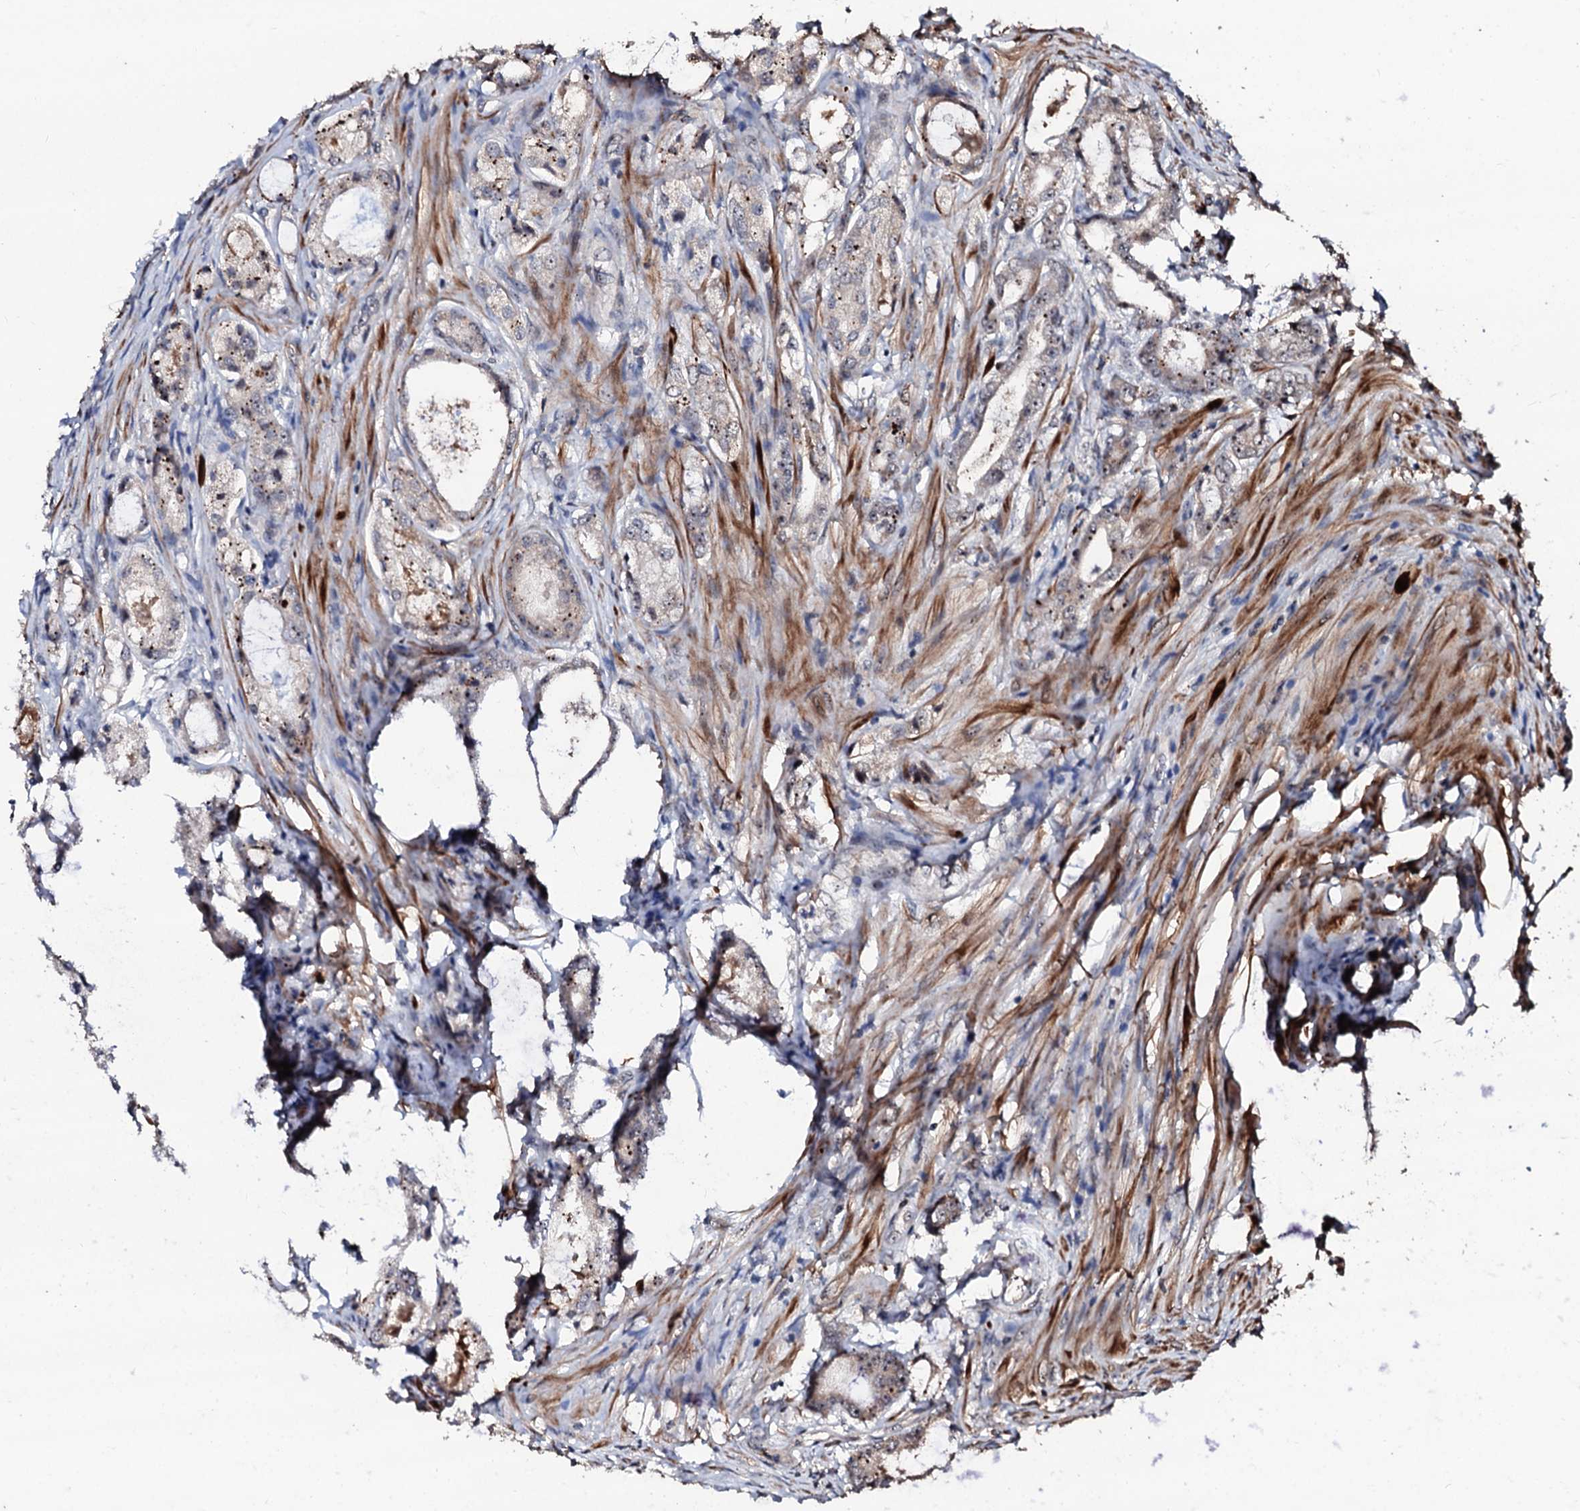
{"staining": {"intensity": "weak", "quantity": "<25%", "location": "cytoplasmic/membranous"}, "tissue": "prostate cancer", "cell_type": "Tumor cells", "image_type": "cancer", "snomed": [{"axis": "morphology", "description": "Adenocarcinoma, Low grade"}, {"axis": "topography", "description": "Prostate"}], "caption": "Protein analysis of low-grade adenocarcinoma (prostate) exhibits no significant positivity in tumor cells.", "gene": "SUPT7L", "patient": {"sex": "male", "age": 68}}